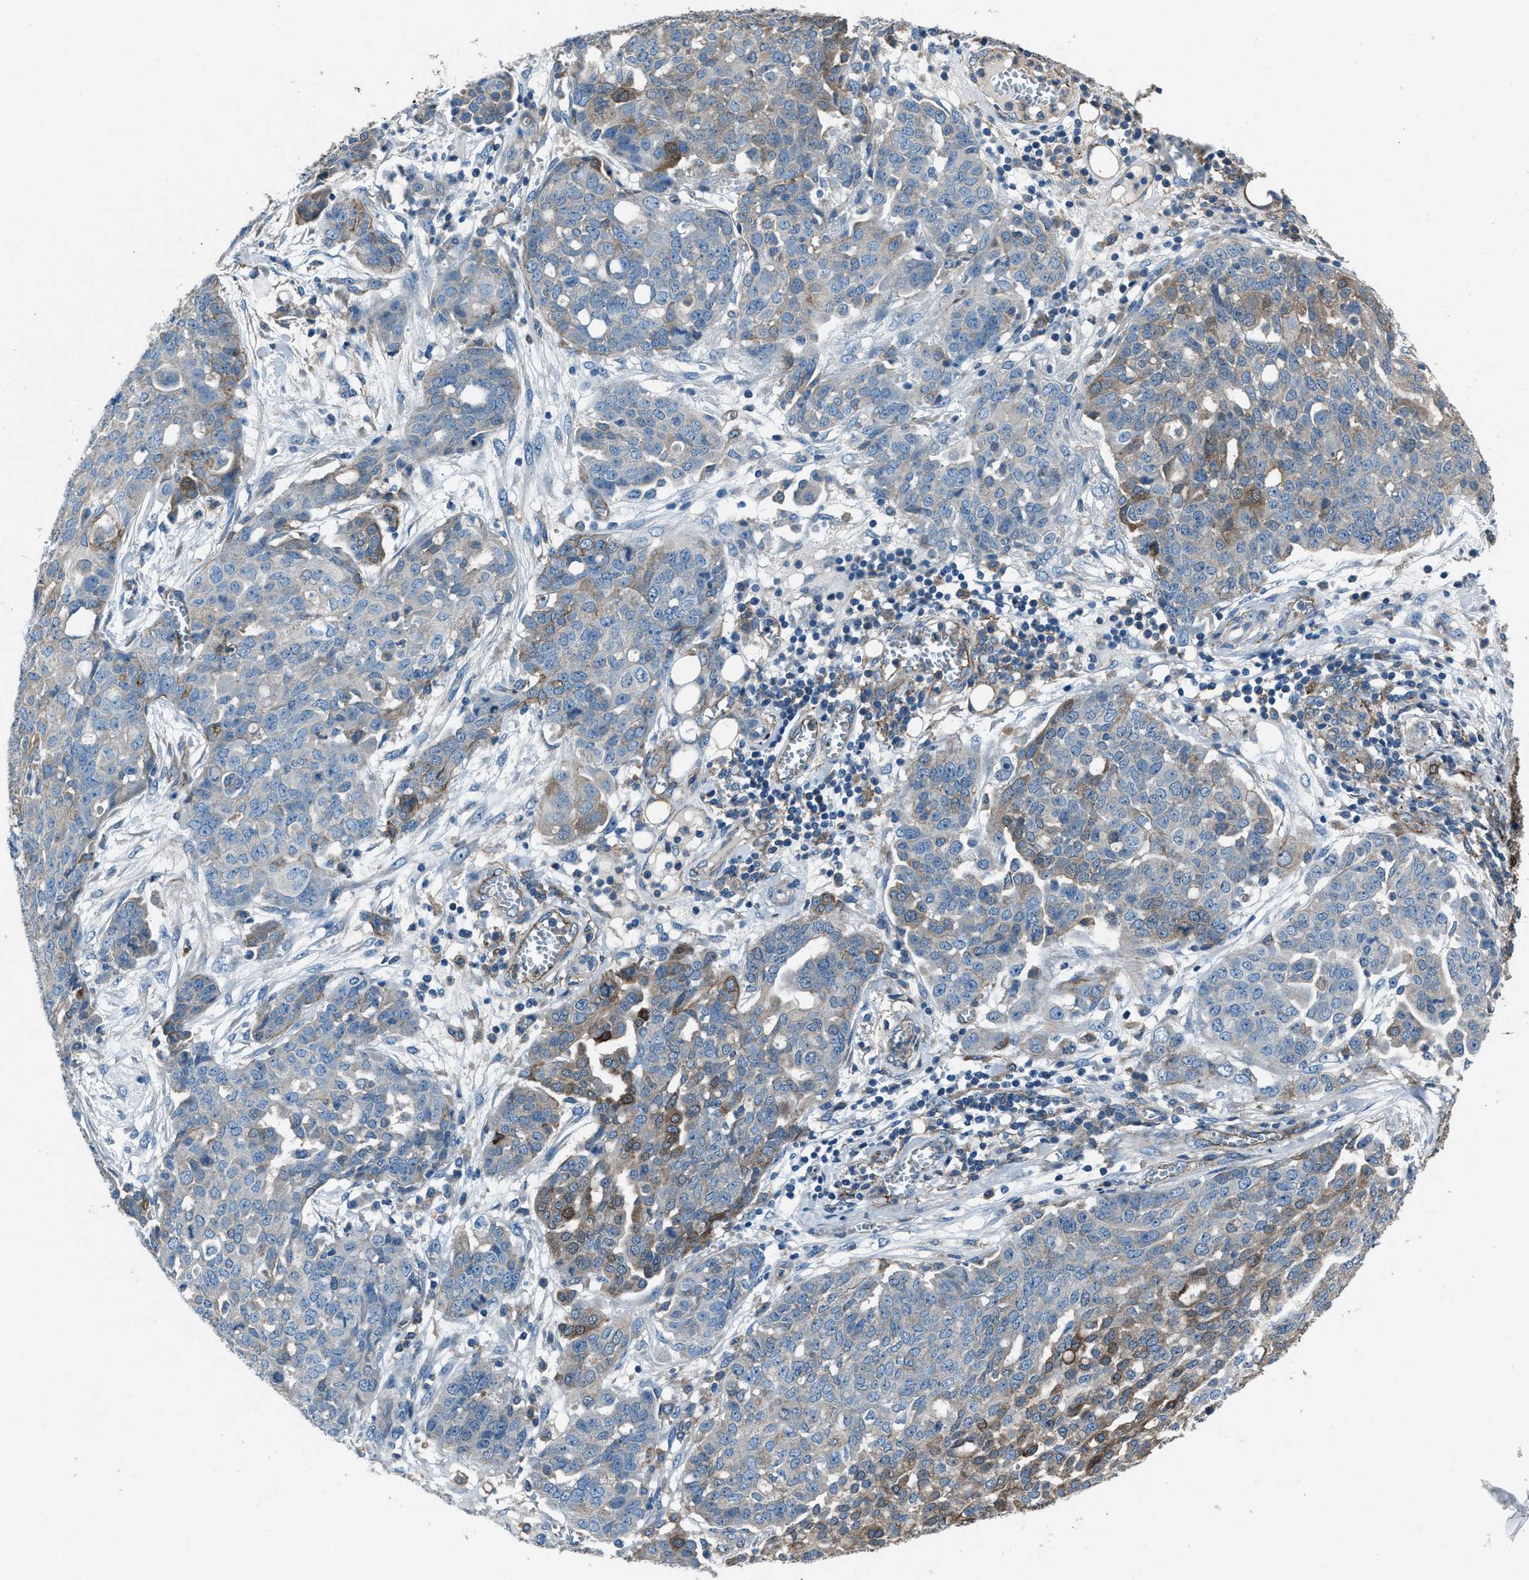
{"staining": {"intensity": "moderate", "quantity": "<25%", "location": "cytoplasmic/membranous"}, "tissue": "ovarian cancer", "cell_type": "Tumor cells", "image_type": "cancer", "snomed": [{"axis": "morphology", "description": "Cystadenocarcinoma, serous, NOS"}, {"axis": "topography", "description": "Soft tissue"}, {"axis": "topography", "description": "Ovary"}], "caption": "This is a histology image of immunohistochemistry staining of ovarian cancer (serous cystadenocarcinoma), which shows moderate staining in the cytoplasmic/membranous of tumor cells.", "gene": "SVIL", "patient": {"sex": "female", "age": 57}}